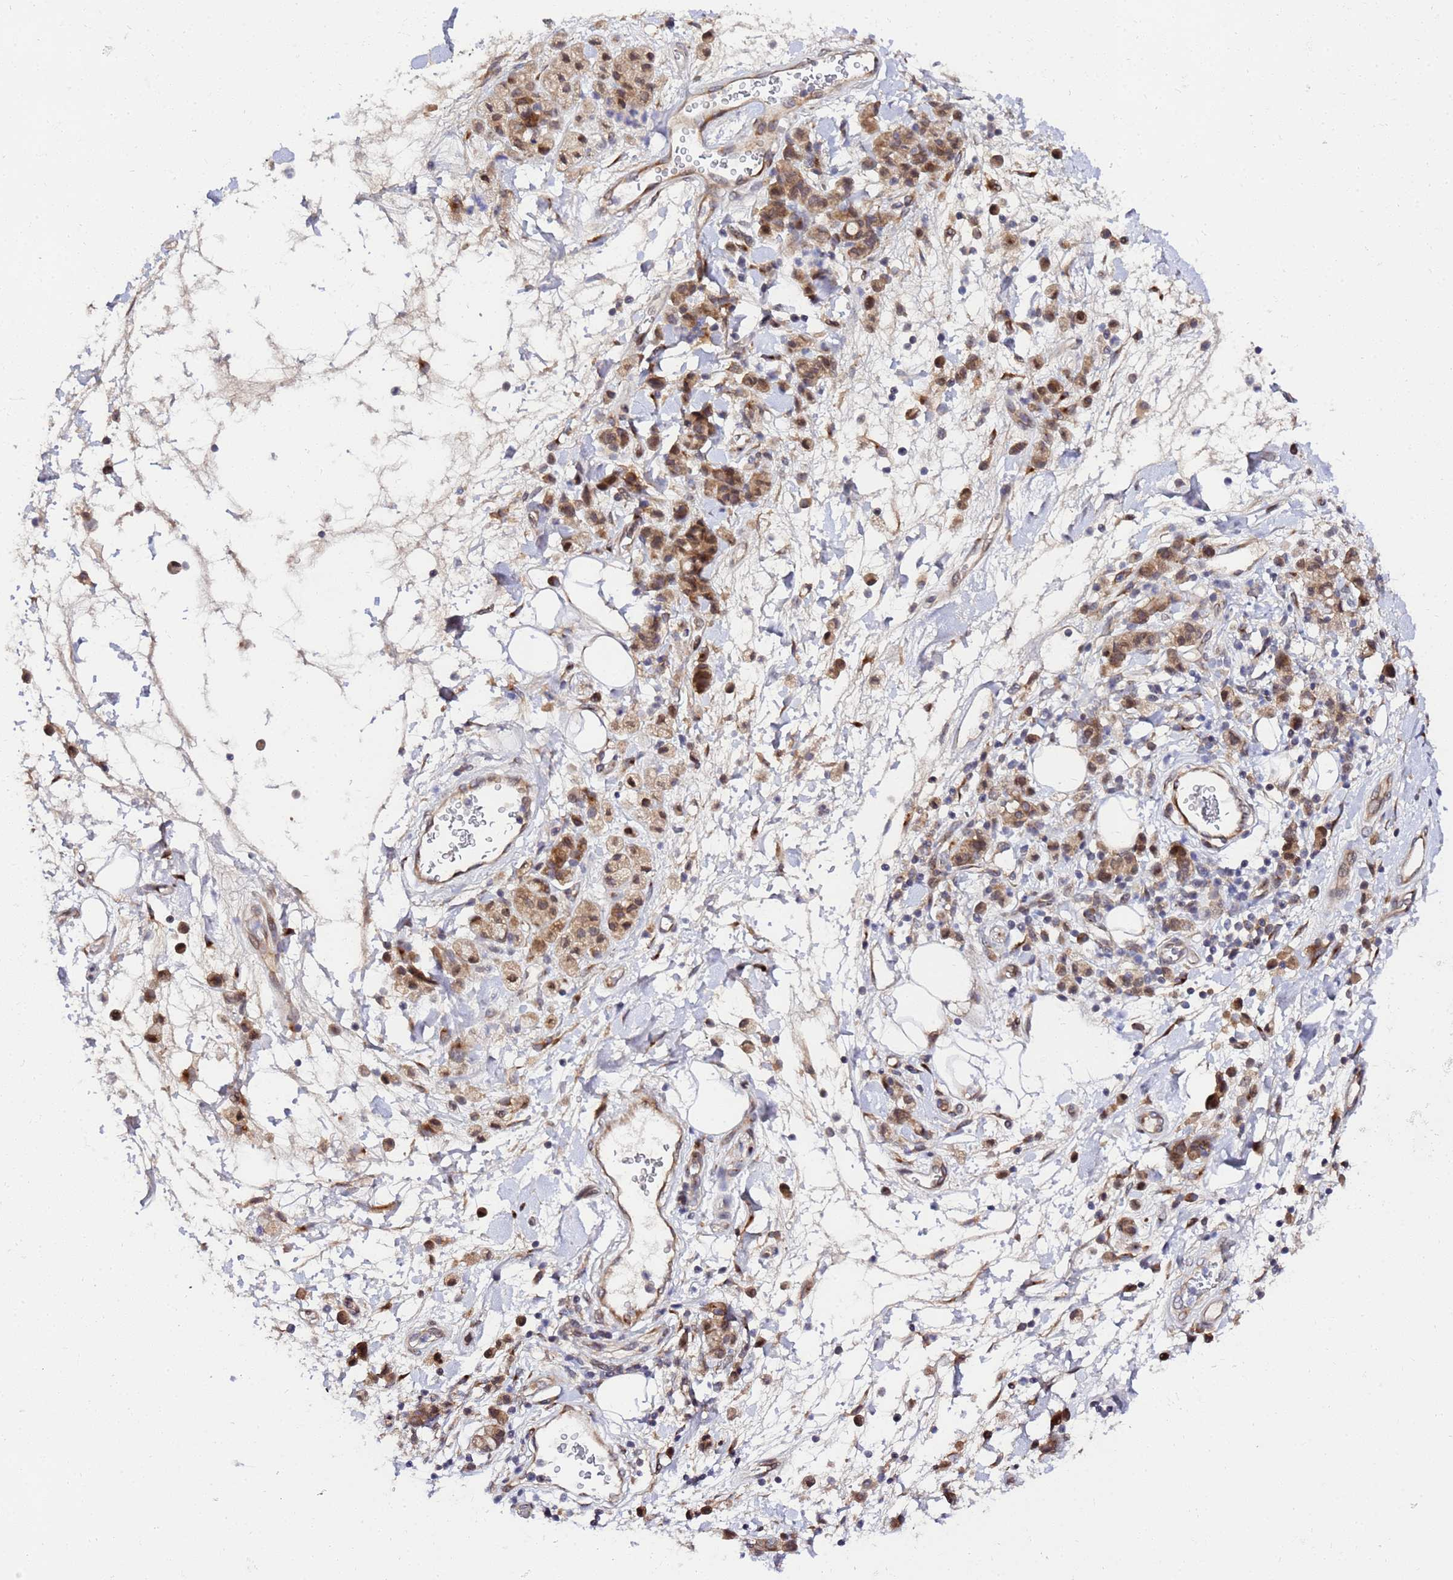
{"staining": {"intensity": "moderate", "quantity": ">75%", "location": "cytoplasmic/membranous"}, "tissue": "stomach cancer", "cell_type": "Tumor cells", "image_type": "cancer", "snomed": [{"axis": "morphology", "description": "Adenocarcinoma, NOS"}, {"axis": "topography", "description": "Stomach"}], "caption": "Protein staining shows moderate cytoplasmic/membranous positivity in approximately >75% of tumor cells in stomach cancer. (DAB (3,3'-diaminobenzidine) IHC with brightfield microscopy, high magnification).", "gene": "UNC93B1", "patient": {"sex": "male", "age": 77}}